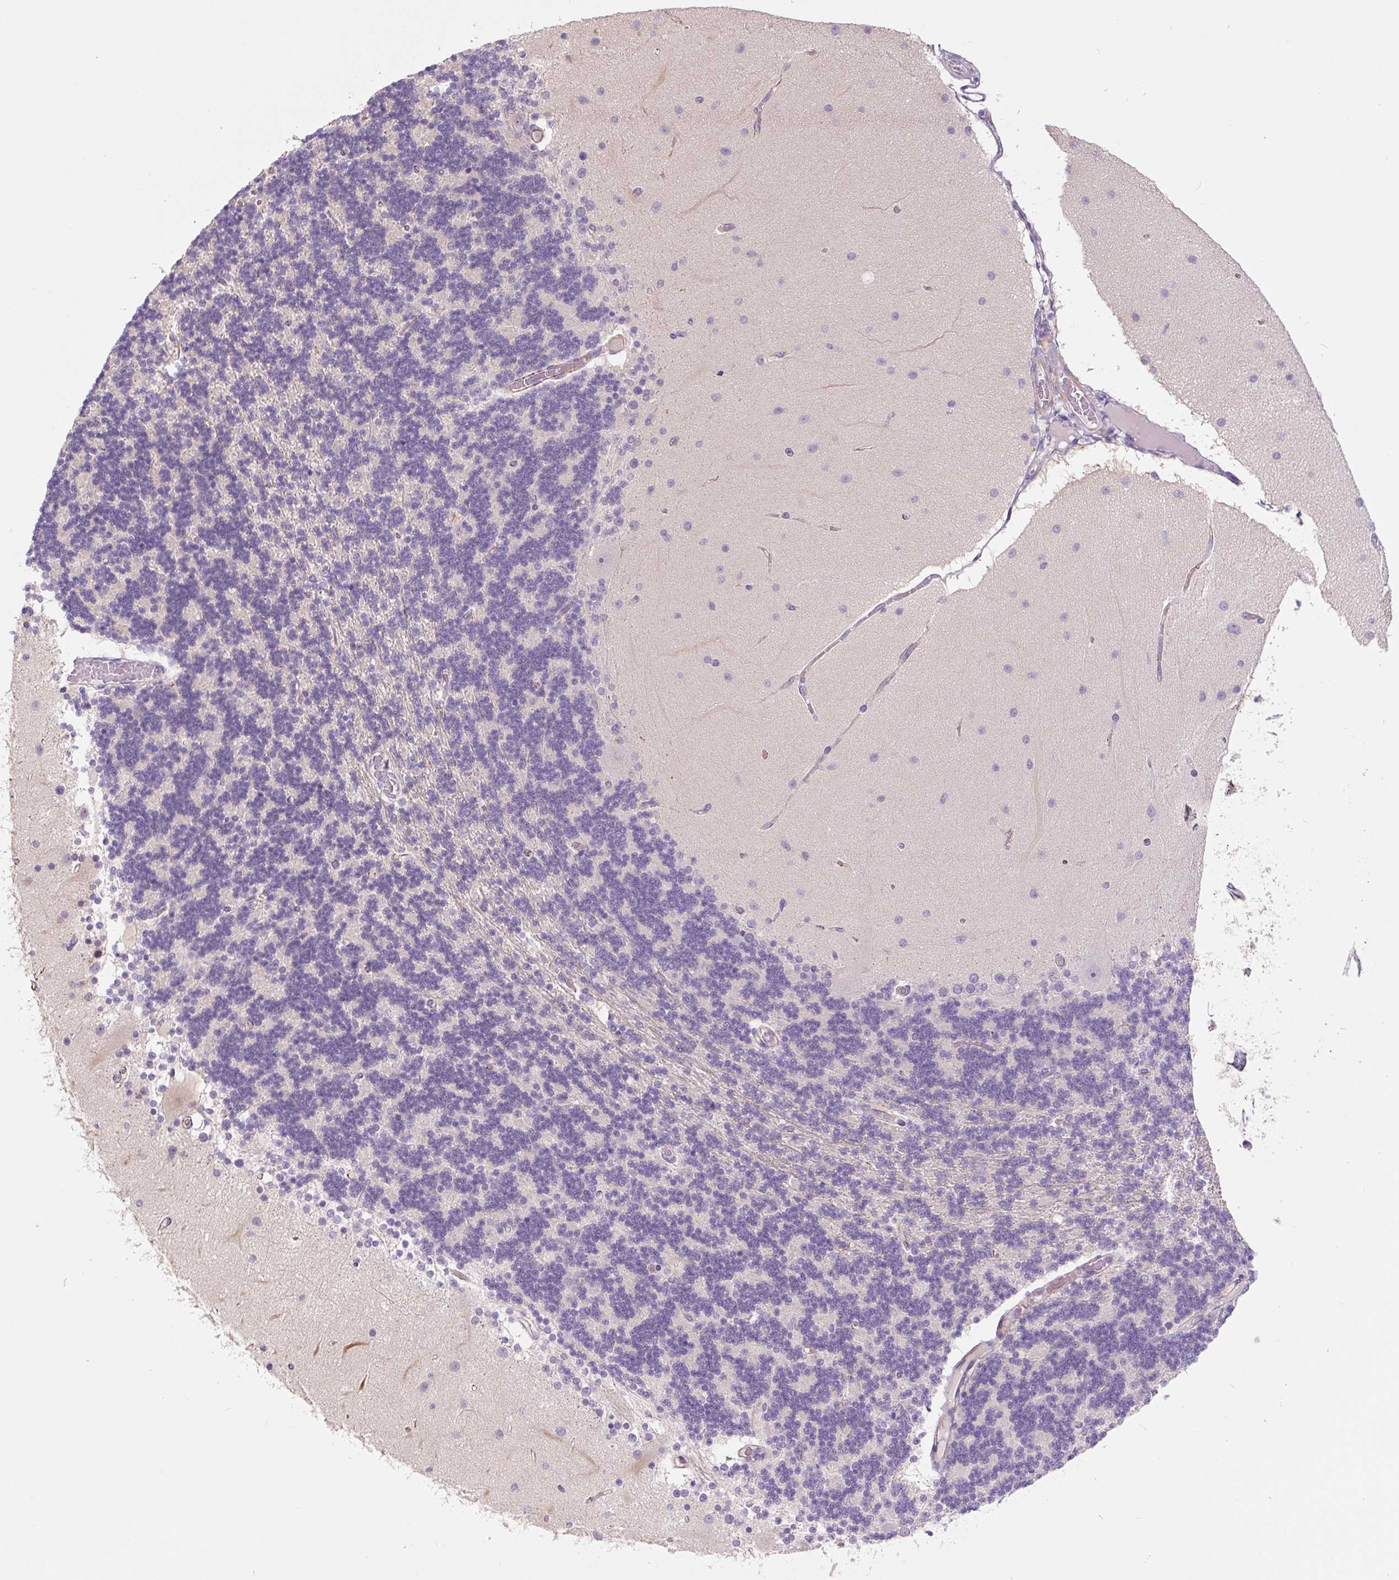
{"staining": {"intensity": "negative", "quantity": "none", "location": "none"}, "tissue": "cerebellum", "cell_type": "Cells in granular layer", "image_type": "normal", "snomed": [{"axis": "morphology", "description": "Normal tissue, NOS"}, {"axis": "topography", "description": "Cerebellum"}], "caption": "Cells in granular layer are negative for brown protein staining in normal cerebellum. (Immunohistochemistry (ihc), brightfield microscopy, high magnification).", "gene": "CCL25", "patient": {"sex": "female", "age": 54}}